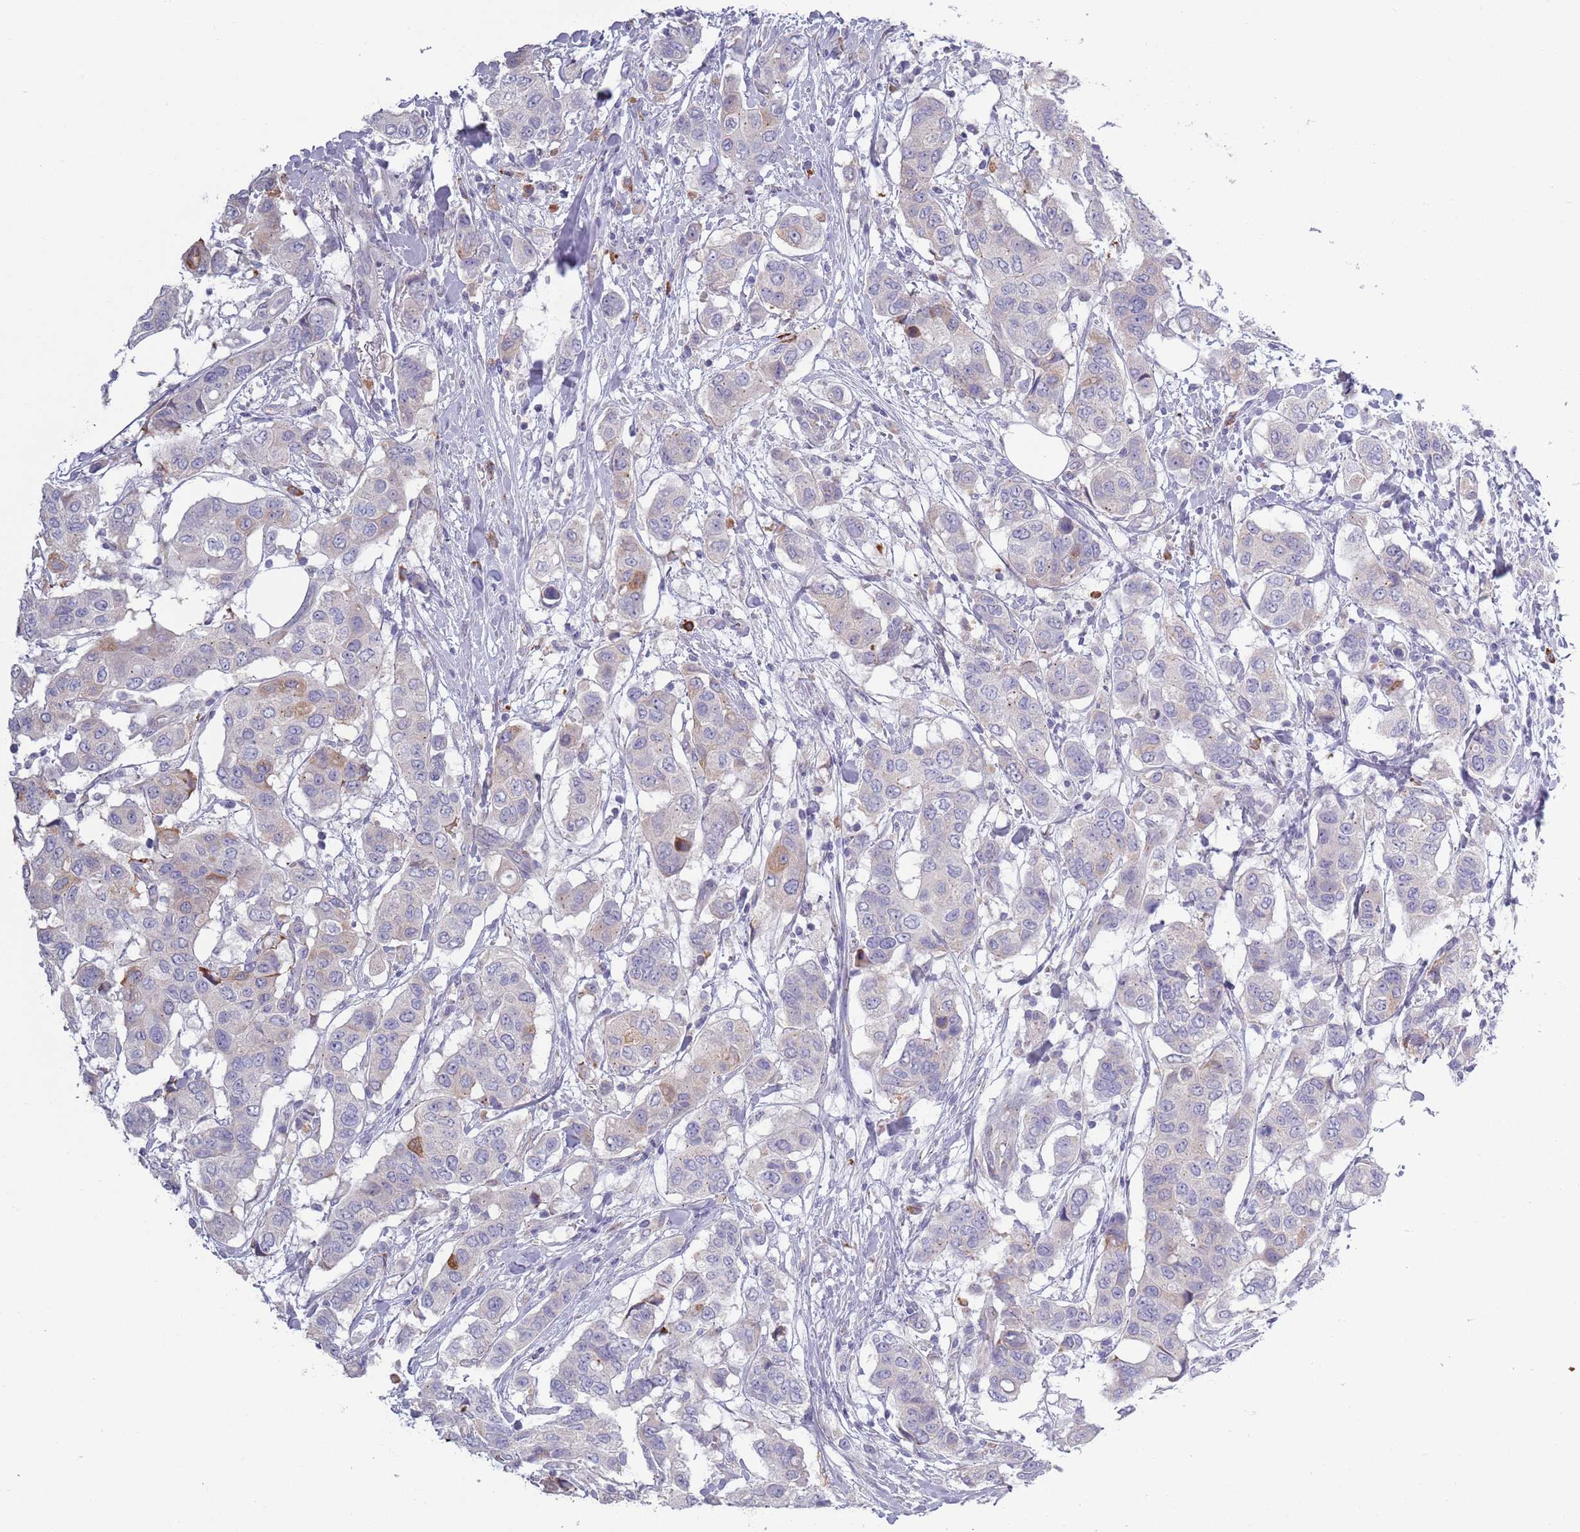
{"staining": {"intensity": "weak", "quantity": "<25%", "location": "cytoplasmic/membranous"}, "tissue": "breast cancer", "cell_type": "Tumor cells", "image_type": "cancer", "snomed": [{"axis": "morphology", "description": "Lobular carcinoma"}, {"axis": "topography", "description": "Breast"}], "caption": "IHC of breast cancer demonstrates no staining in tumor cells.", "gene": "LTB", "patient": {"sex": "female", "age": 51}}